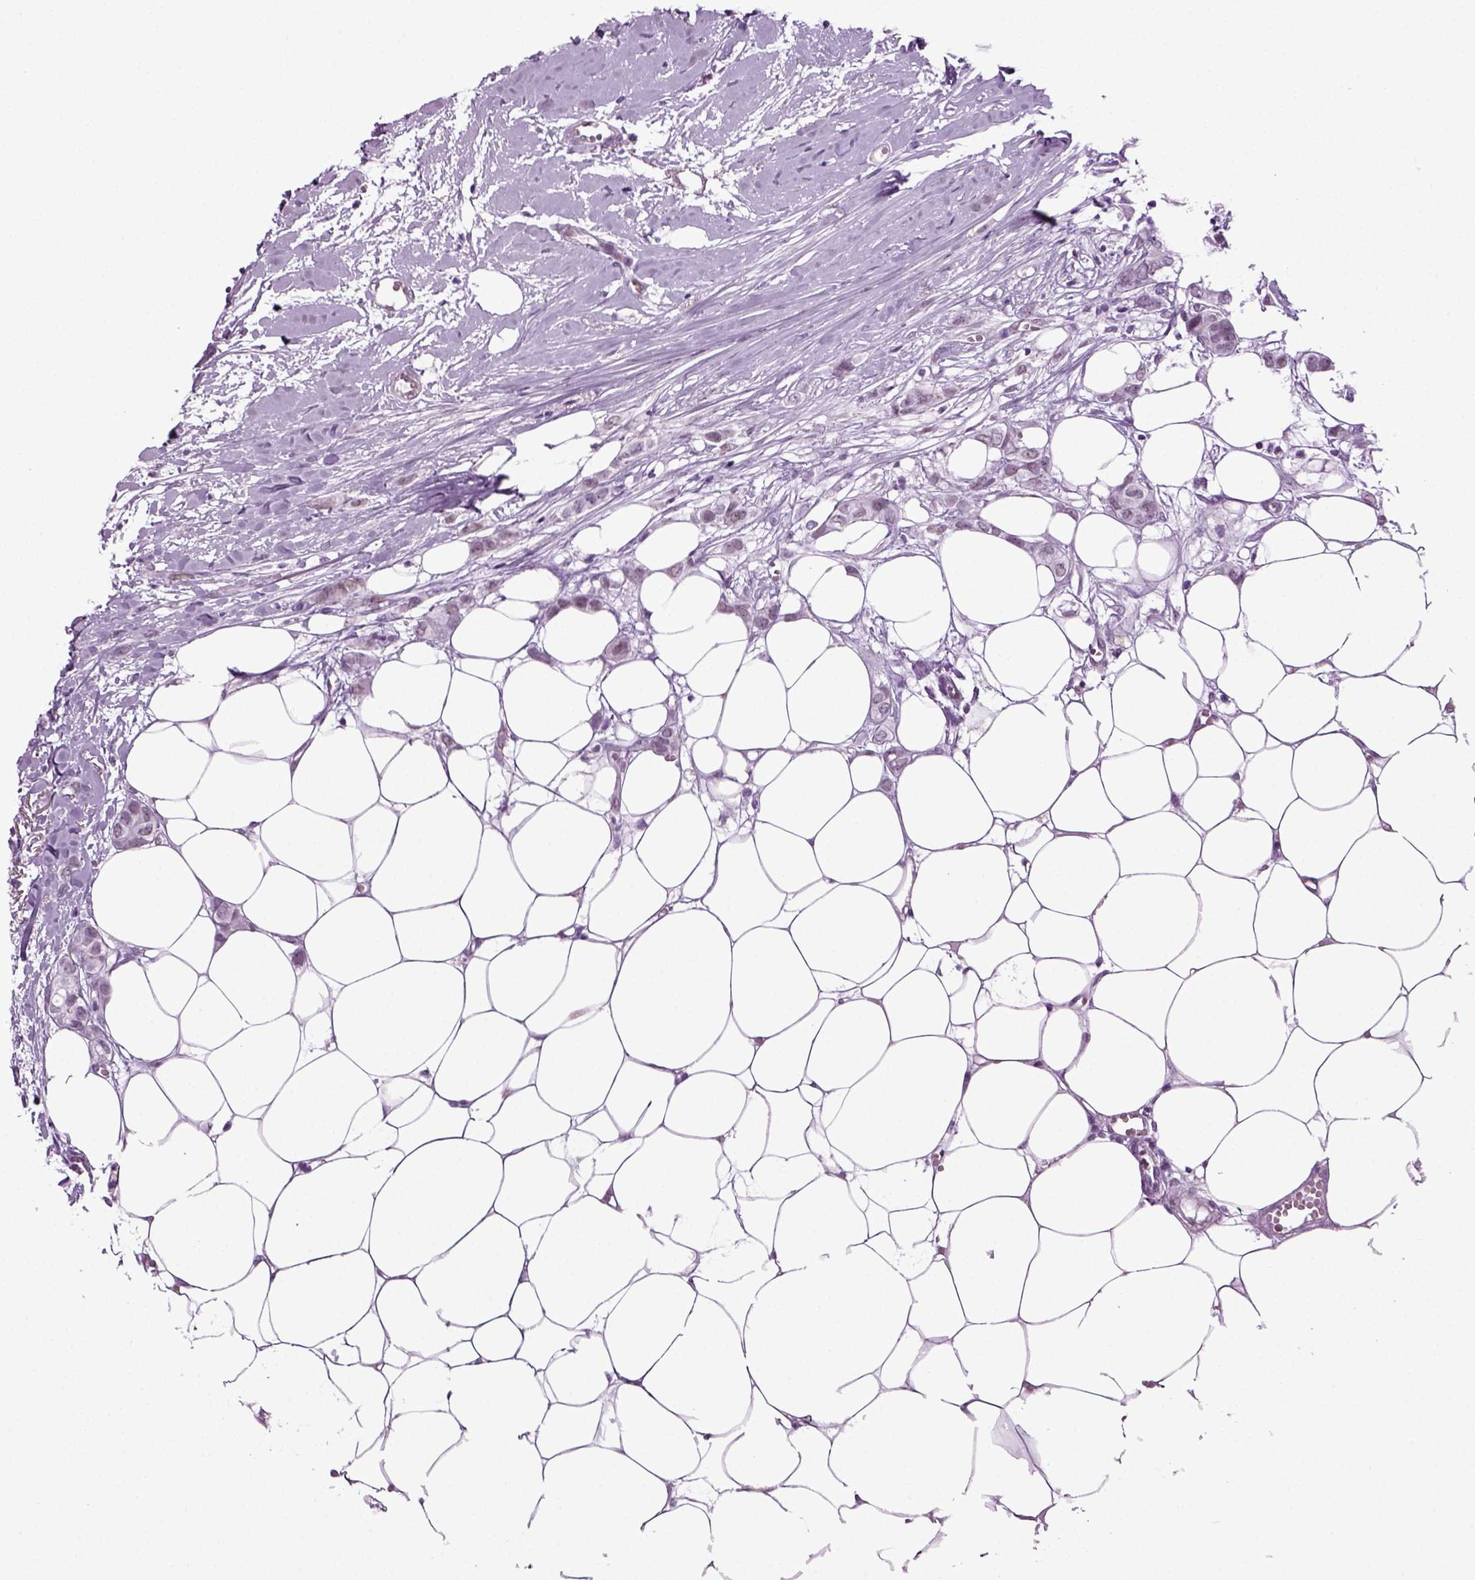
{"staining": {"intensity": "moderate", "quantity": "<25%", "location": "nuclear"}, "tissue": "breast cancer", "cell_type": "Tumor cells", "image_type": "cancer", "snomed": [{"axis": "morphology", "description": "Duct carcinoma"}, {"axis": "topography", "description": "Breast"}], "caption": "Protein staining shows moderate nuclear positivity in approximately <25% of tumor cells in breast cancer.", "gene": "RFX3", "patient": {"sex": "female", "age": 85}}